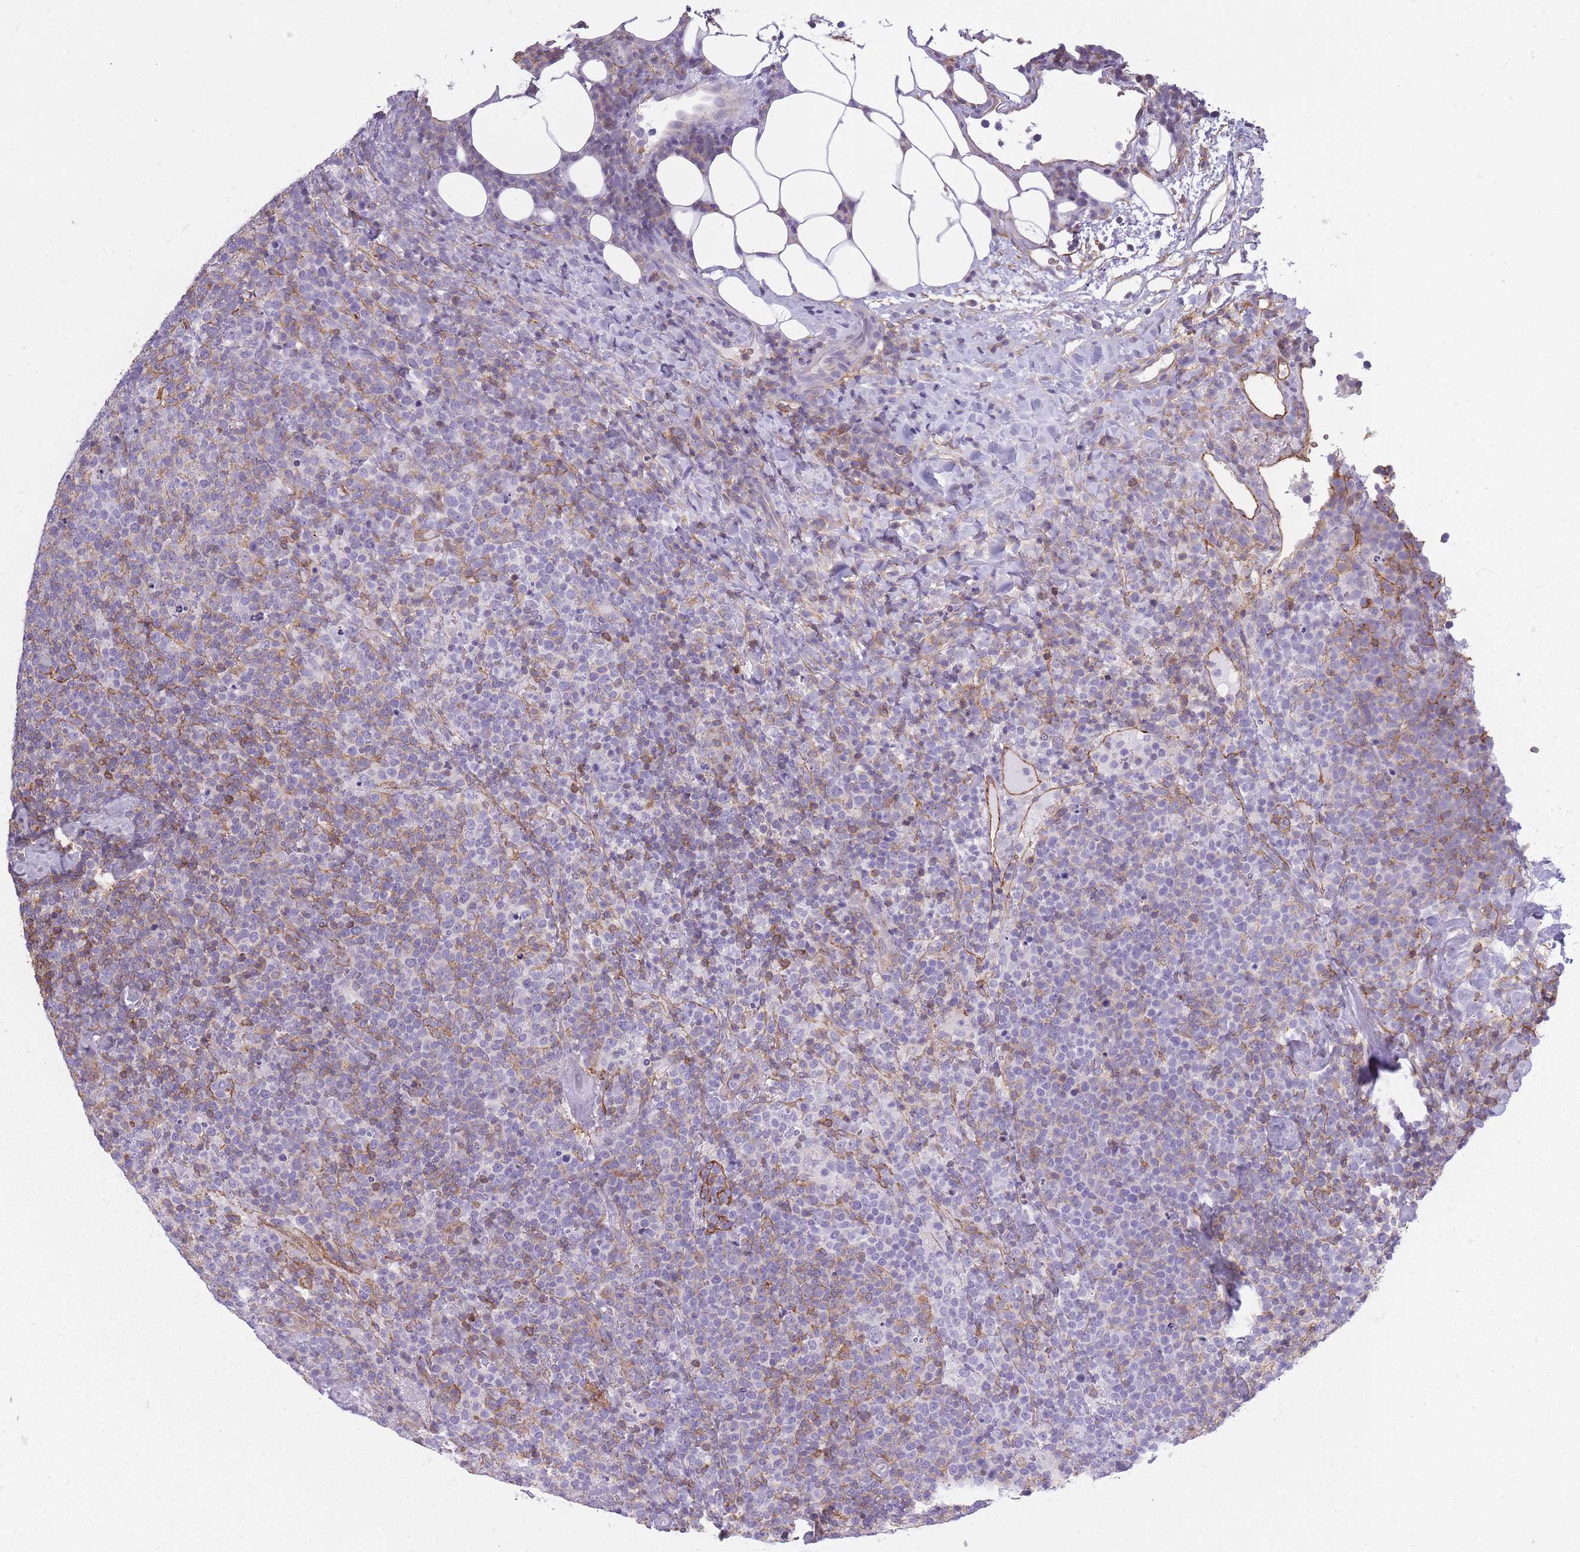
{"staining": {"intensity": "negative", "quantity": "none", "location": "none"}, "tissue": "lymphoma", "cell_type": "Tumor cells", "image_type": "cancer", "snomed": [{"axis": "morphology", "description": "Malignant lymphoma, non-Hodgkin's type, High grade"}, {"axis": "topography", "description": "Lymph node"}], "caption": "IHC of malignant lymphoma, non-Hodgkin's type (high-grade) shows no expression in tumor cells.", "gene": "ADD1", "patient": {"sex": "male", "age": 61}}